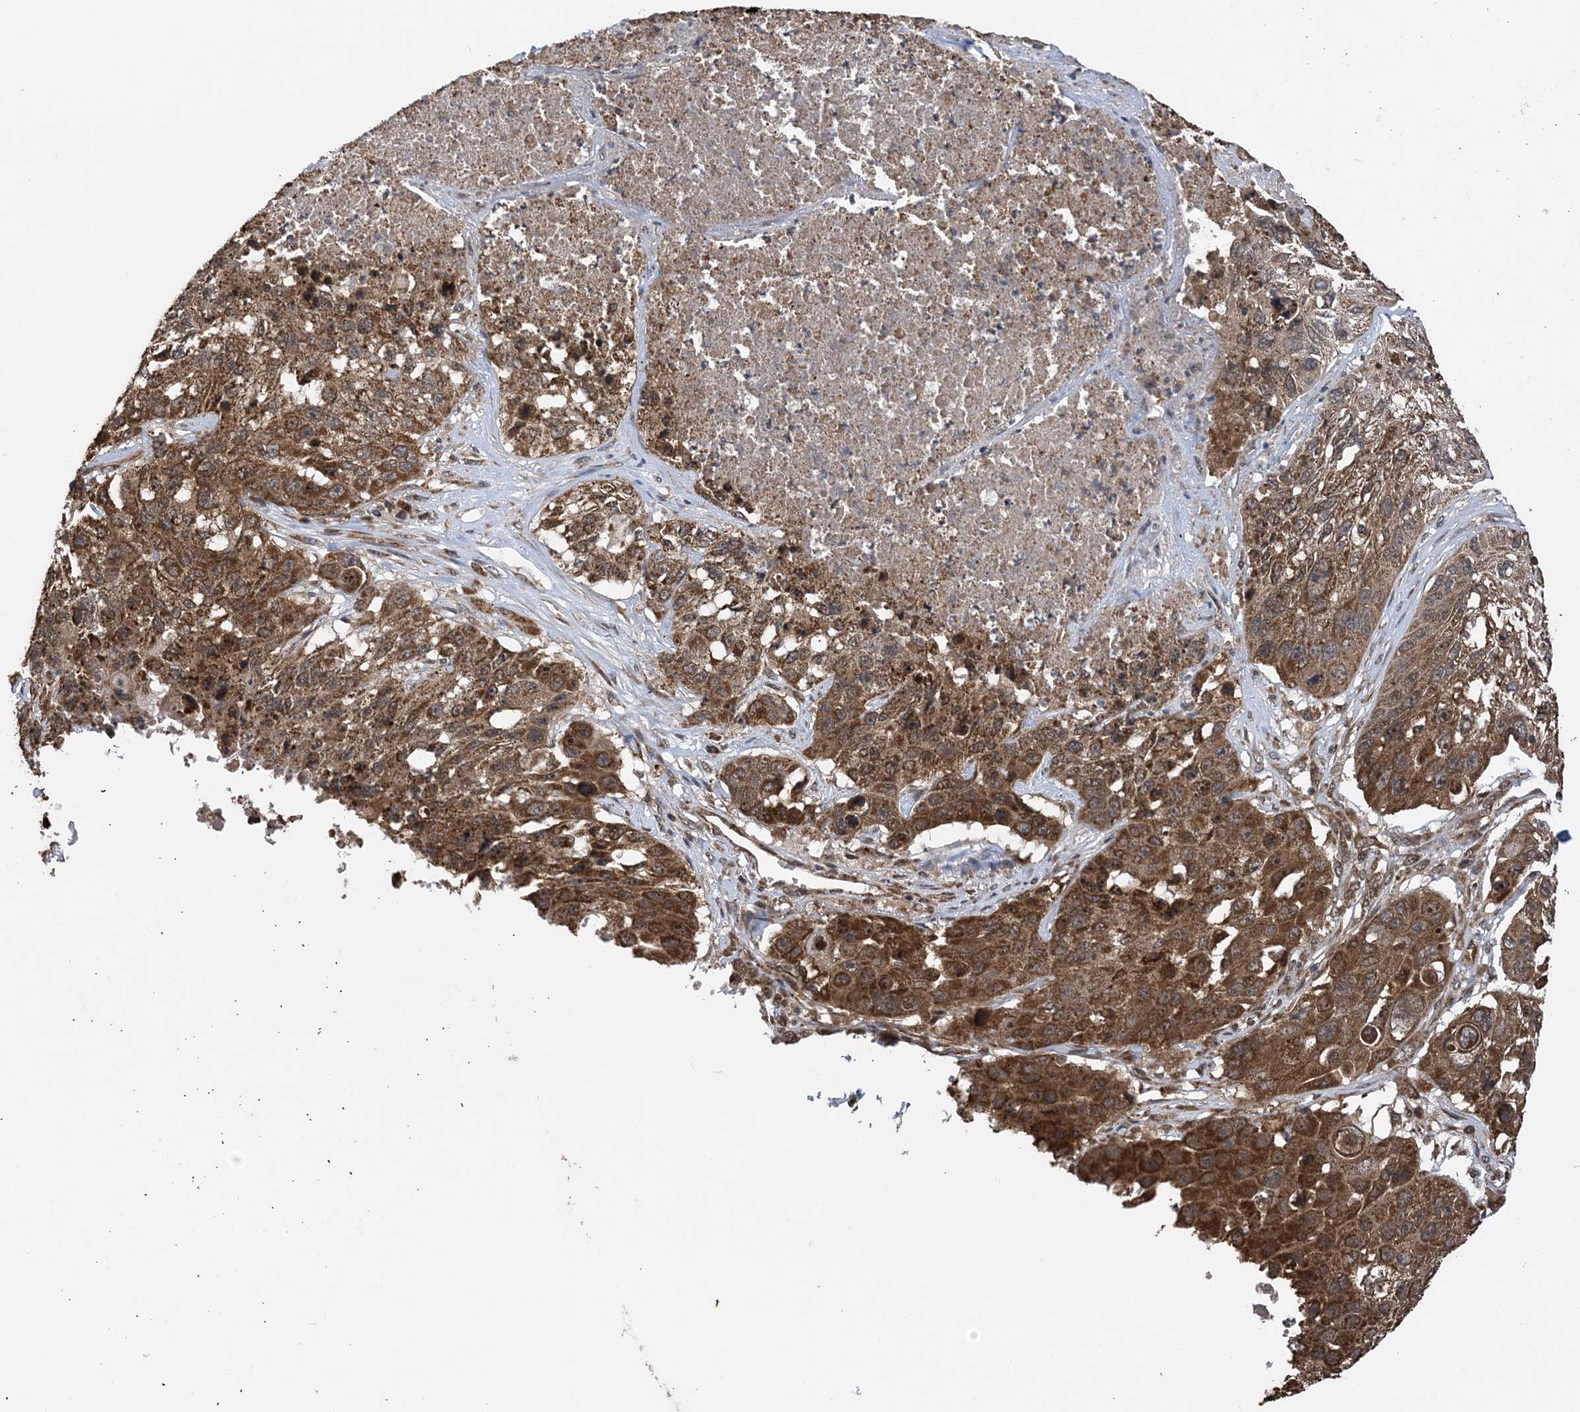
{"staining": {"intensity": "moderate", "quantity": ">75%", "location": "cytoplasmic/membranous"}, "tissue": "lung cancer", "cell_type": "Tumor cells", "image_type": "cancer", "snomed": [{"axis": "morphology", "description": "Squamous cell carcinoma, NOS"}, {"axis": "topography", "description": "Lung"}], "caption": "The histopathology image reveals immunohistochemical staining of lung cancer. There is moderate cytoplasmic/membranous staining is appreciated in approximately >75% of tumor cells. The staining was performed using DAB to visualize the protein expression in brown, while the nuclei were stained in blue with hematoxylin (Magnification: 20x).", "gene": "PCBP1", "patient": {"sex": "male", "age": 61}}